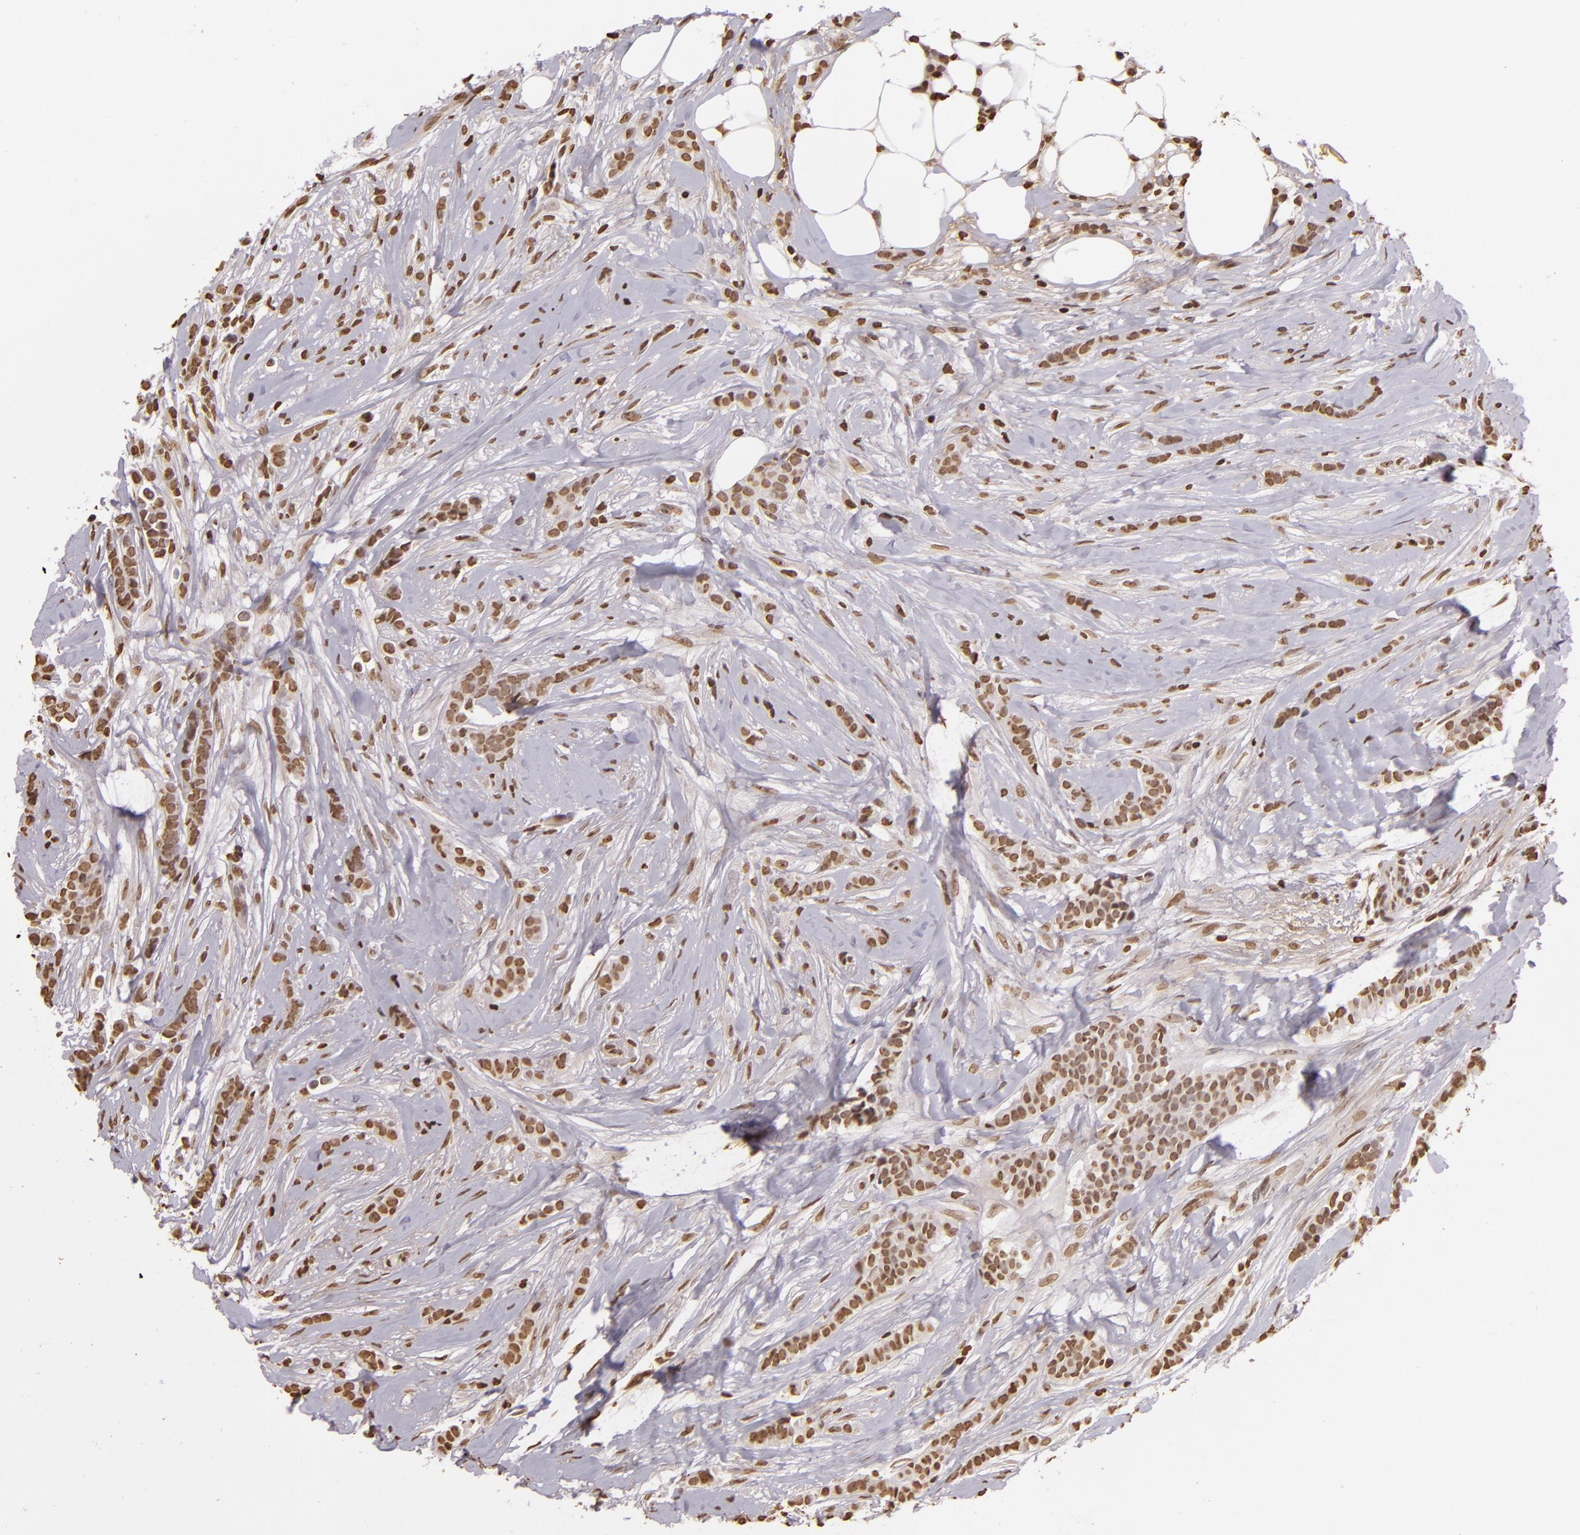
{"staining": {"intensity": "moderate", "quantity": ">75%", "location": "nuclear"}, "tissue": "breast cancer", "cell_type": "Tumor cells", "image_type": "cancer", "snomed": [{"axis": "morphology", "description": "Lobular carcinoma"}, {"axis": "topography", "description": "Breast"}], "caption": "A brown stain labels moderate nuclear staining of a protein in human breast cancer (lobular carcinoma) tumor cells.", "gene": "THRB", "patient": {"sex": "female", "age": 56}}